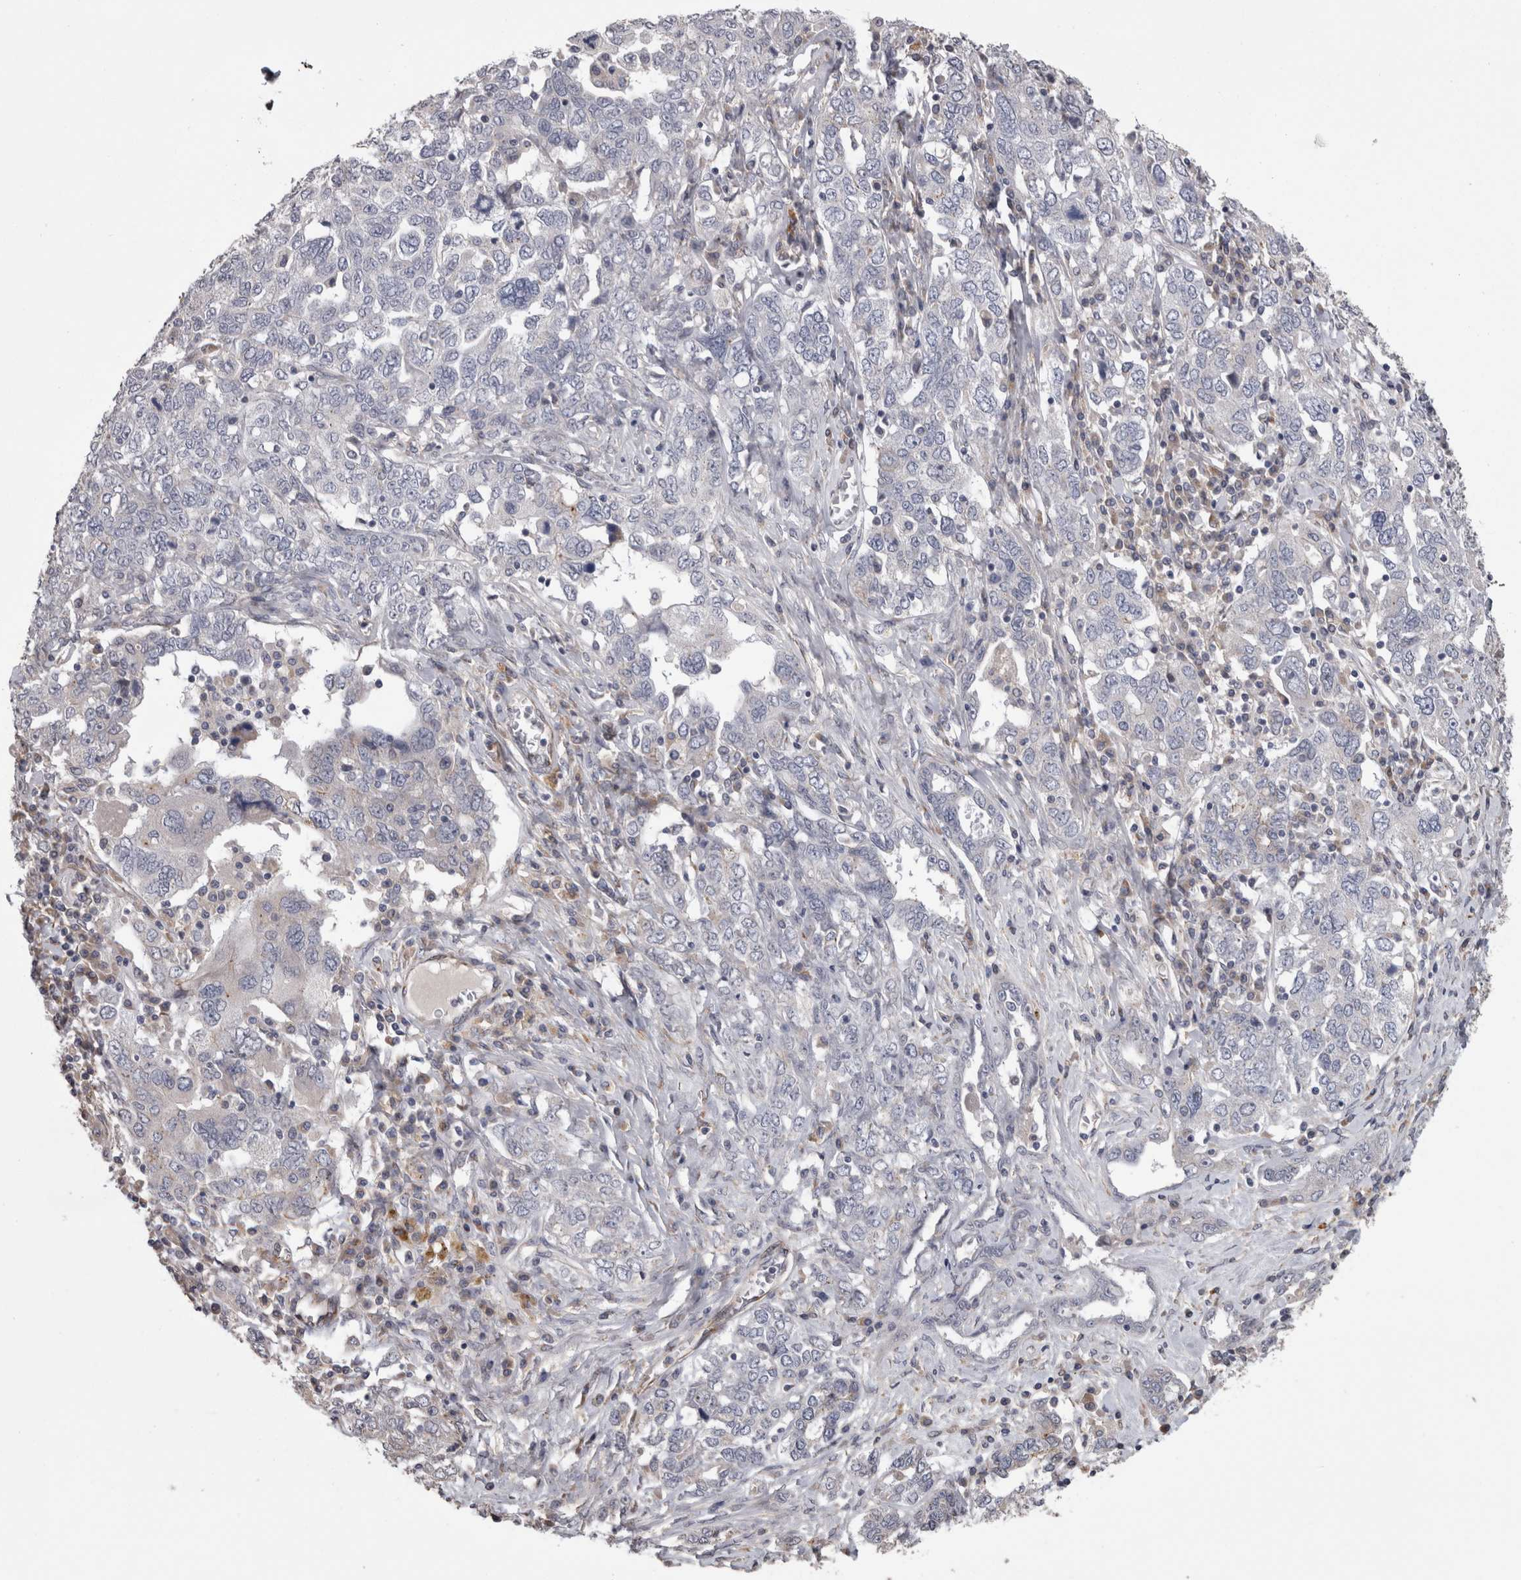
{"staining": {"intensity": "negative", "quantity": "none", "location": "none"}, "tissue": "ovarian cancer", "cell_type": "Tumor cells", "image_type": "cancer", "snomed": [{"axis": "morphology", "description": "Carcinoma, endometroid"}, {"axis": "topography", "description": "Ovary"}], "caption": "An image of ovarian endometroid carcinoma stained for a protein displays no brown staining in tumor cells.", "gene": "STC1", "patient": {"sex": "female", "age": 62}}